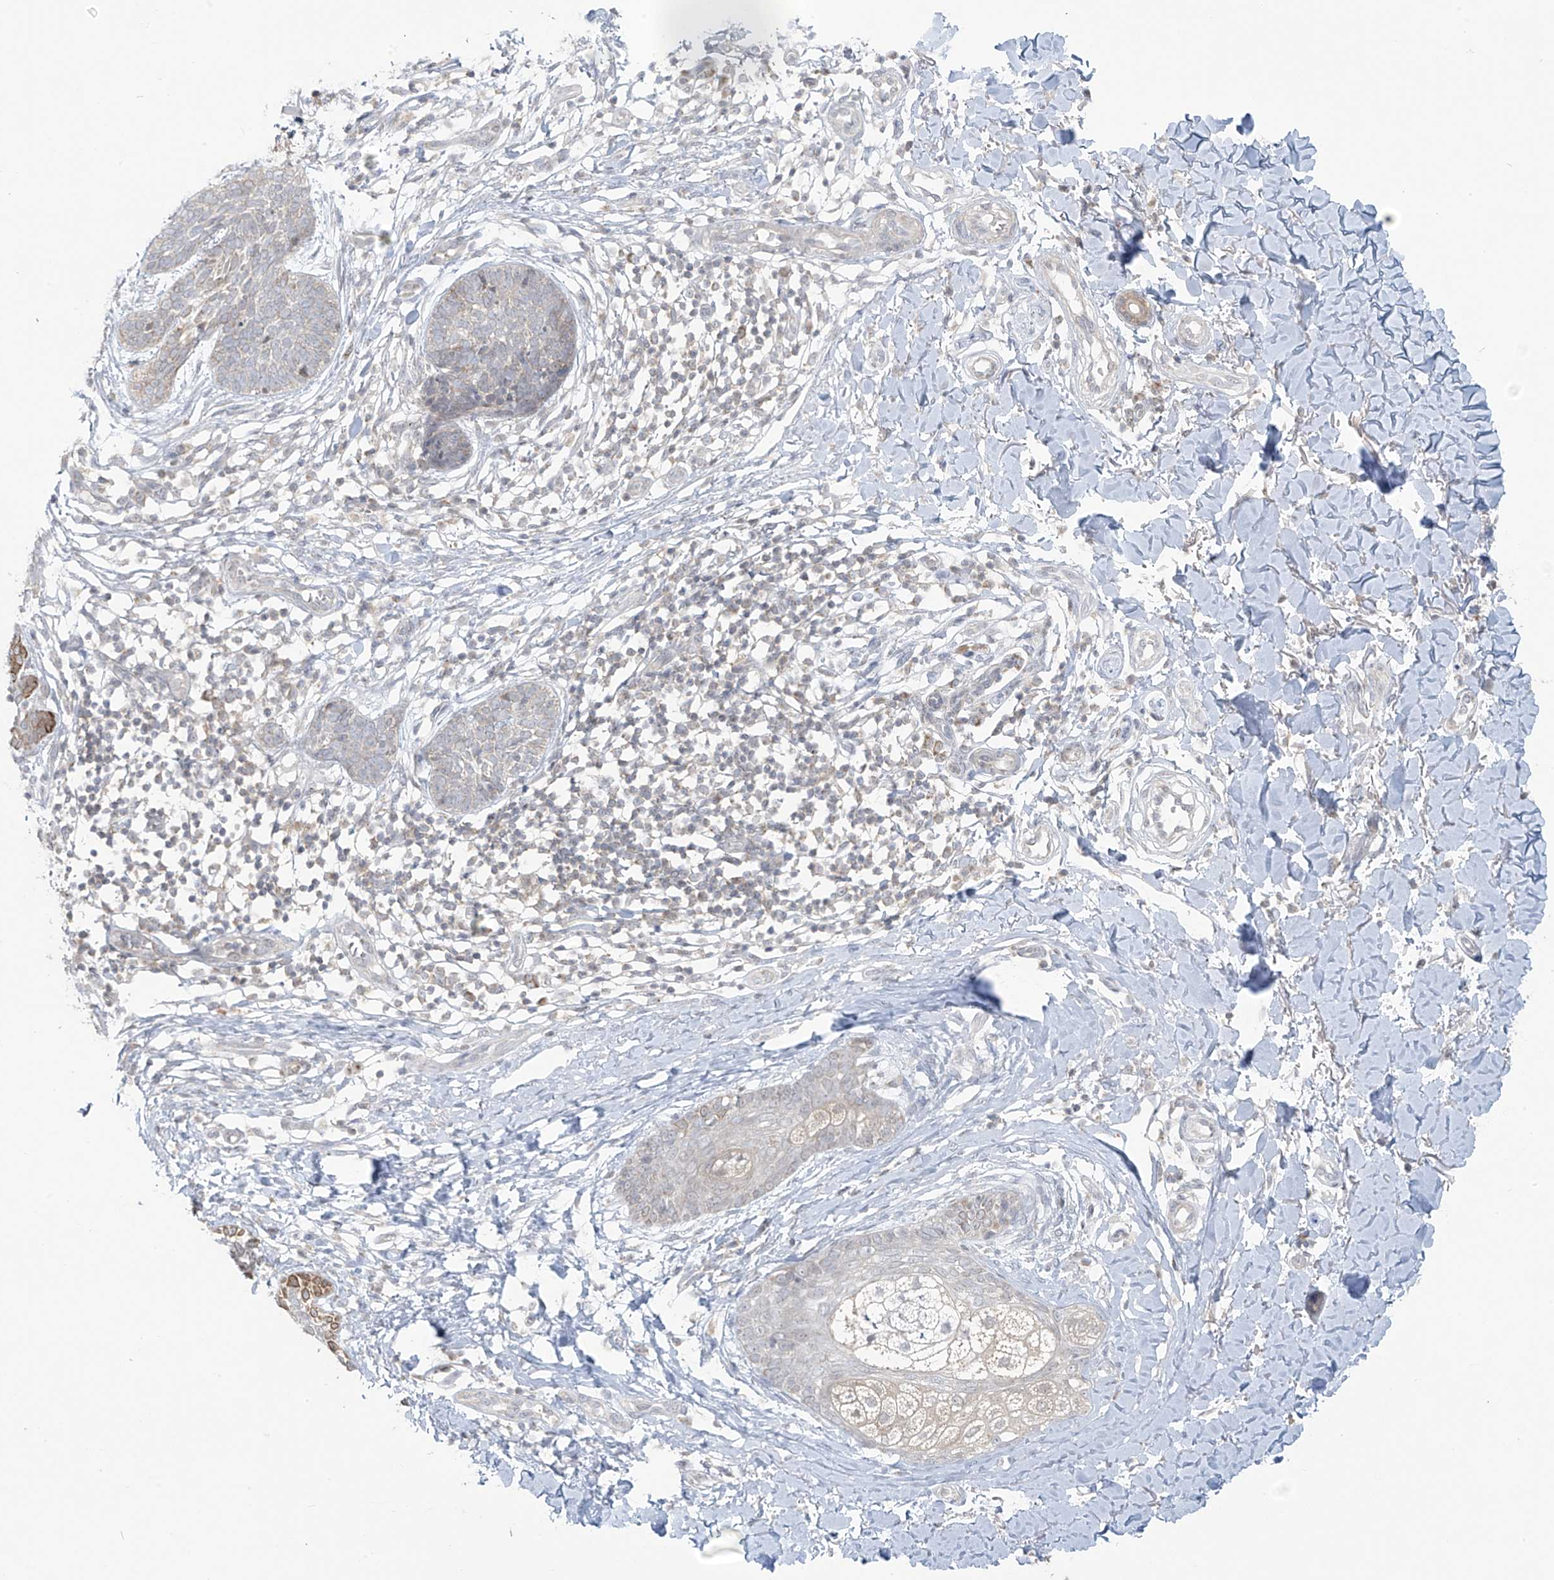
{"staining": {"intensity": "negative", "quantity": "none", "location": "none"}, "tissue": "skin cancer", "cell_type": "Tumor cells", "image_type": "cancer", "snomed": [{"axis": "morphology", "description": "Basal cell carcinoma"}, {"axis": "topography", "description": "Skin"}], "caption": "Histopathology image shows no protein expression in tumor cells of skin cancer (basal cell carcinoma) tissue.", "gene": "HDDC2", "patient": {"sex": "female", "age": 64}}